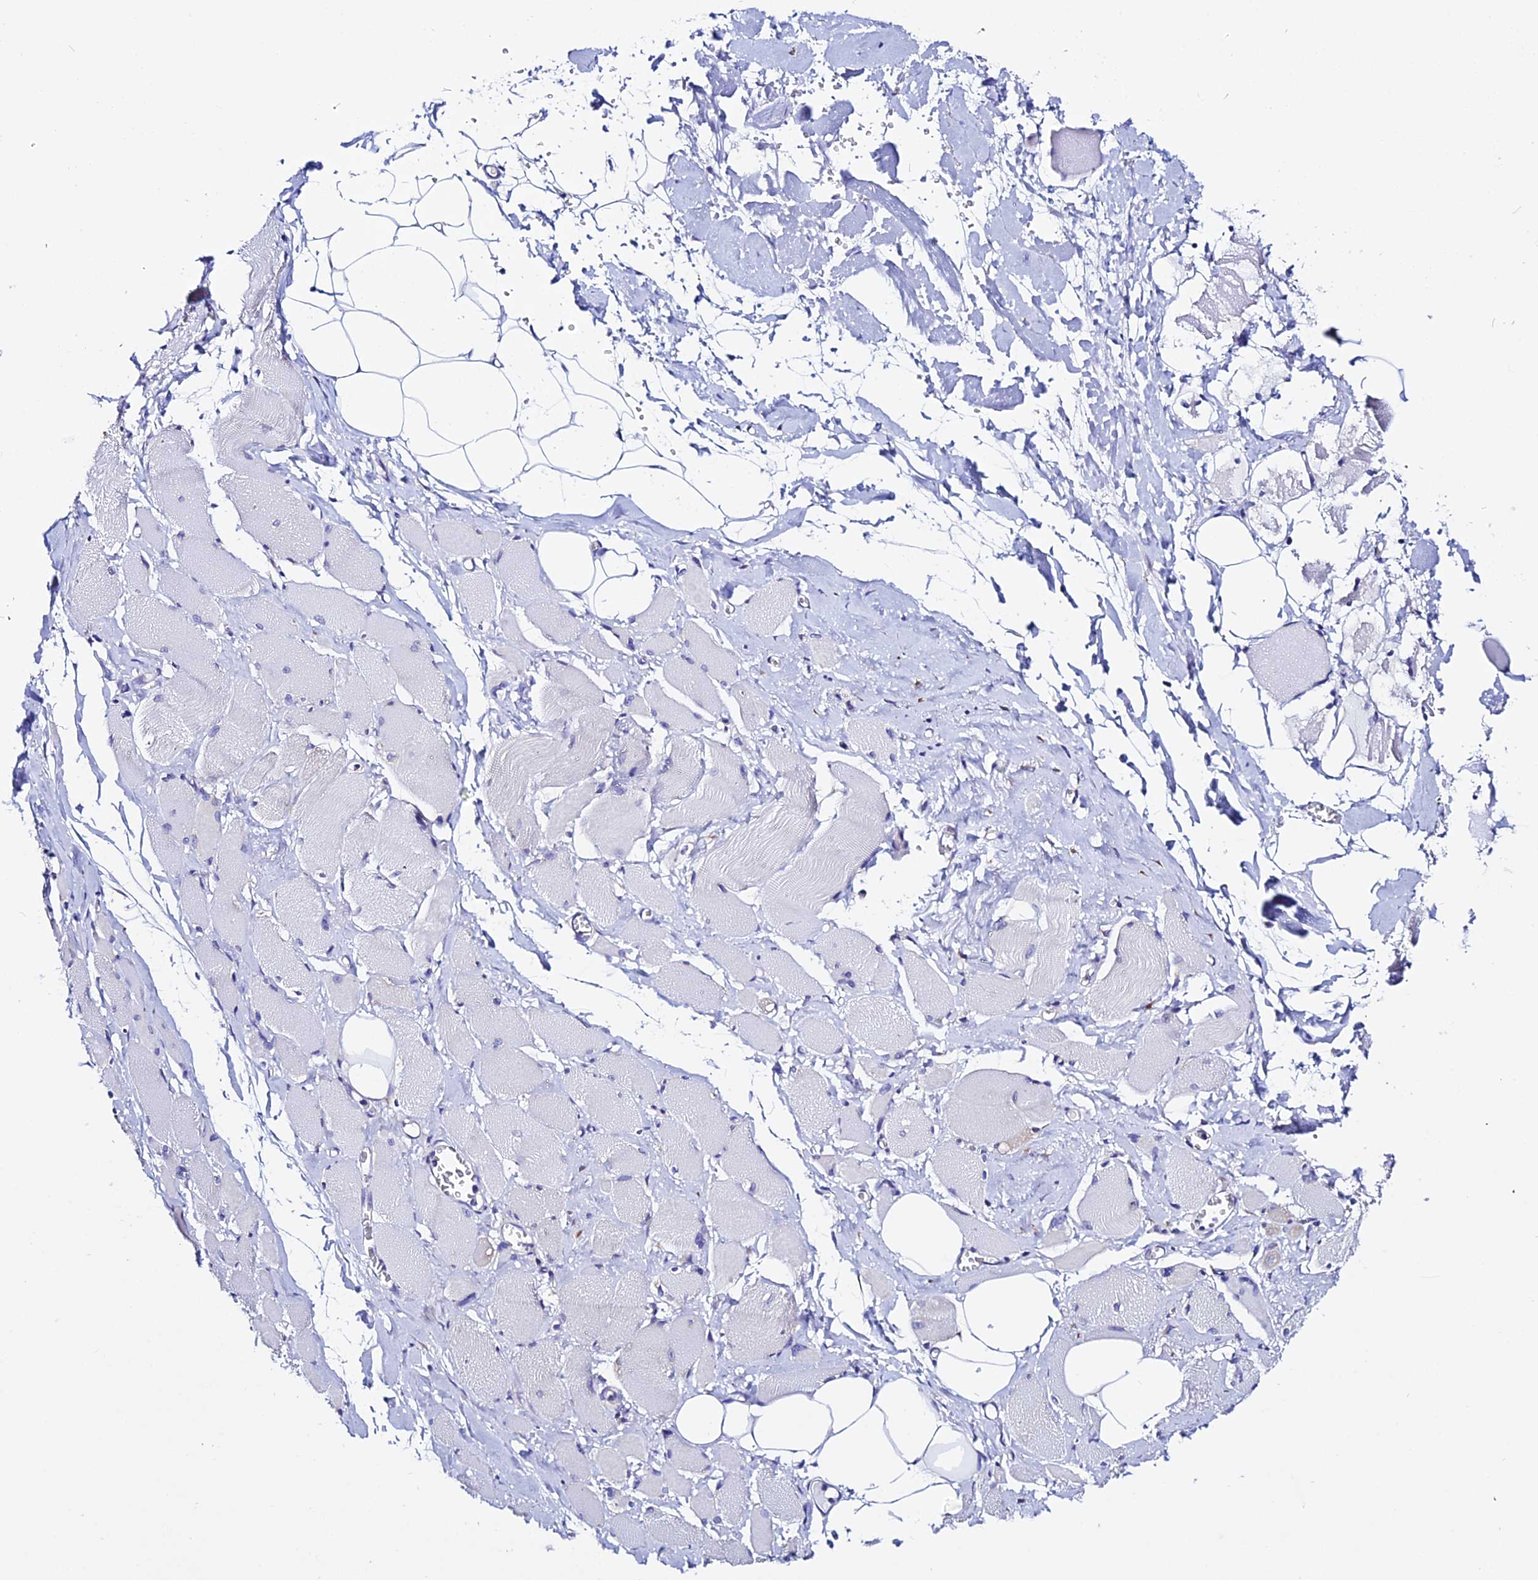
{"staining": {"intensity": "negative", "quantity": "none", "location": "none"}, "tissue": "skeletal muscle", "cell_type": "Myocytes", "image_type": "normal", "snomed": [{"axis": "morphology", "description": "Normal tissue, NOS"}, {"axis": "morphology", "description": "Basal cell carcinoma"}, {"axis": "topography", "description": "Skeletal muscle"}], "caption": "Skeletal muscle stained for a protein using immunohistochemistry demonstrates no positivity myocytes.", "gene": "EEF1G", "patient": {"sex": "female", "age": 64}}